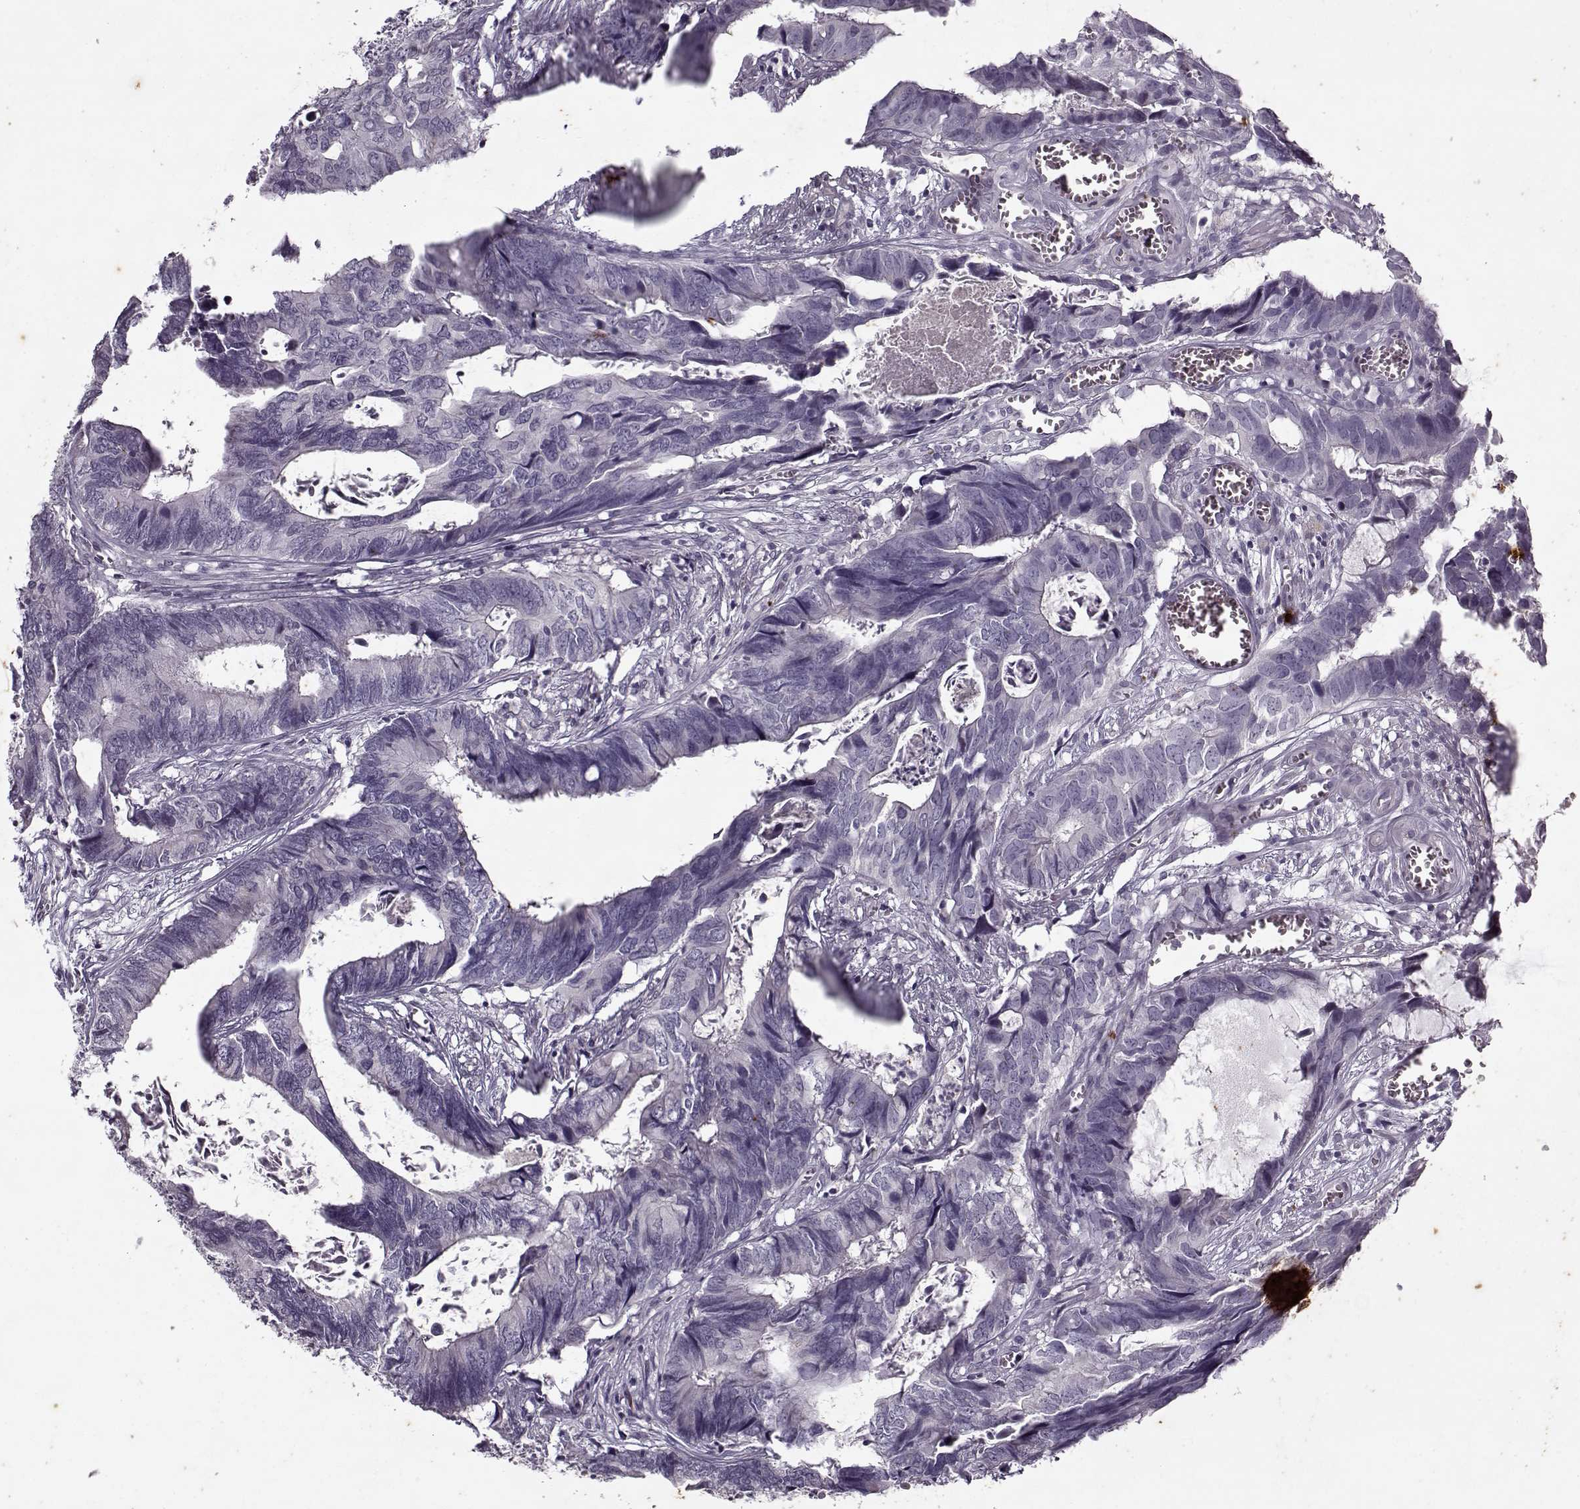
{"staining": {"intensity": "negative", "quantity": "none", "location": "none"}, "tissue": "colorectal cancer", "cell_type": "Tumor cells", "image_type": "cancer", "snomed": [{"axis": "morphology", "description": "Adenocarcinoma, NOS"}, {"axis": "topography", "description": "Colon"}], "caption": "Immunohistochemical staining of colorectal cancer (adenocarcinoma) displays no significant expression in tumor cells.", "gene": "KRT9", "patient": {"sex": "female", "age": 82}}